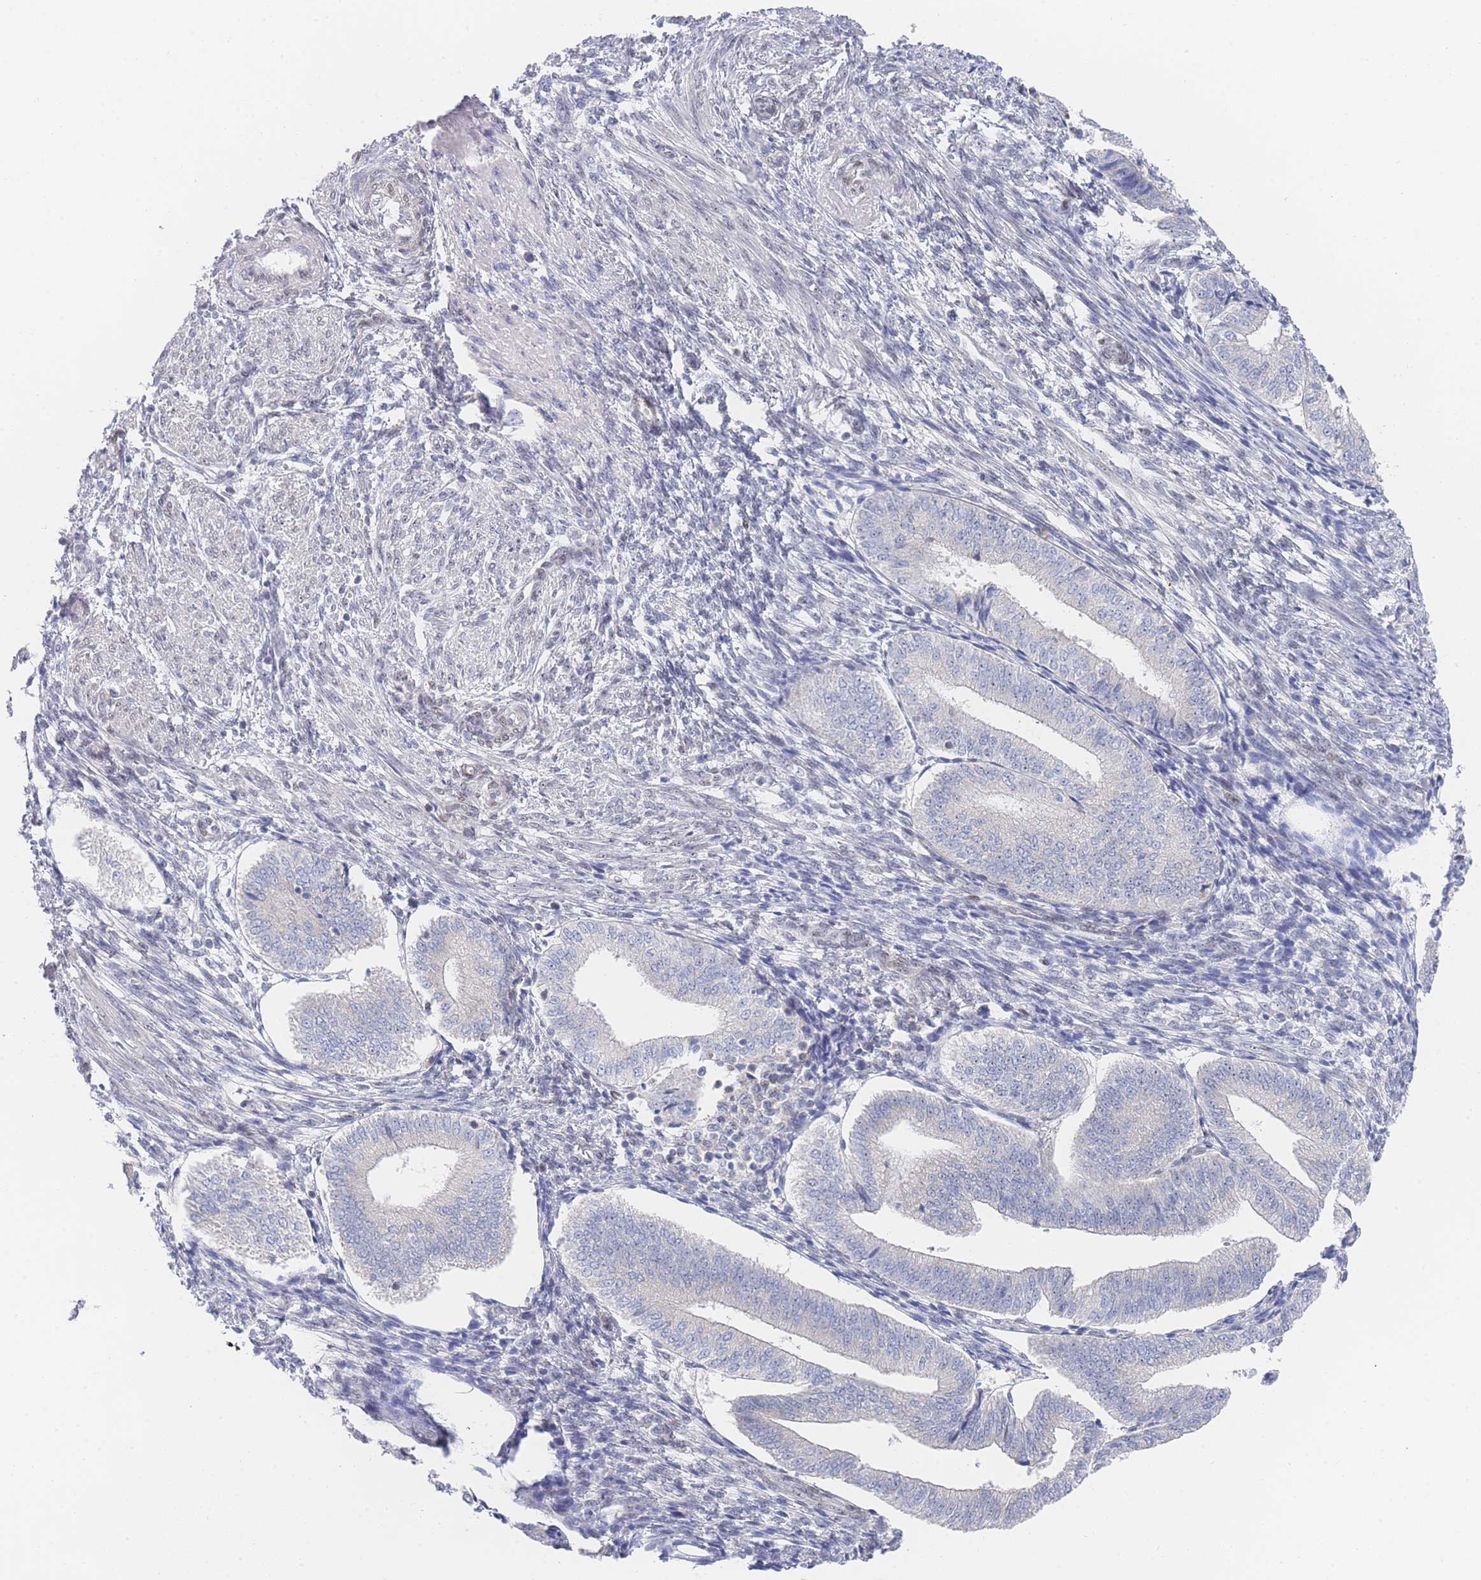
{"staining": {"intensity": "negative", "quantity": "none", "location": "none"}, "tissue": "endometrium", "cell_type": "Cells in endometrial stroma", "image_type": "normal", "snomed": [{"axis": "morphology", "description": "Normal tissue, NOS"}, {"axis": "topography", "description": "Endometrium"}], "caption": "This is a micrograph of immunohistochemistry staining of benign endometrium, which shows no positivity in cells in endometrial stroma.", "gene": "ZNF142", "patient": {"sex": "female", "age": 34}}